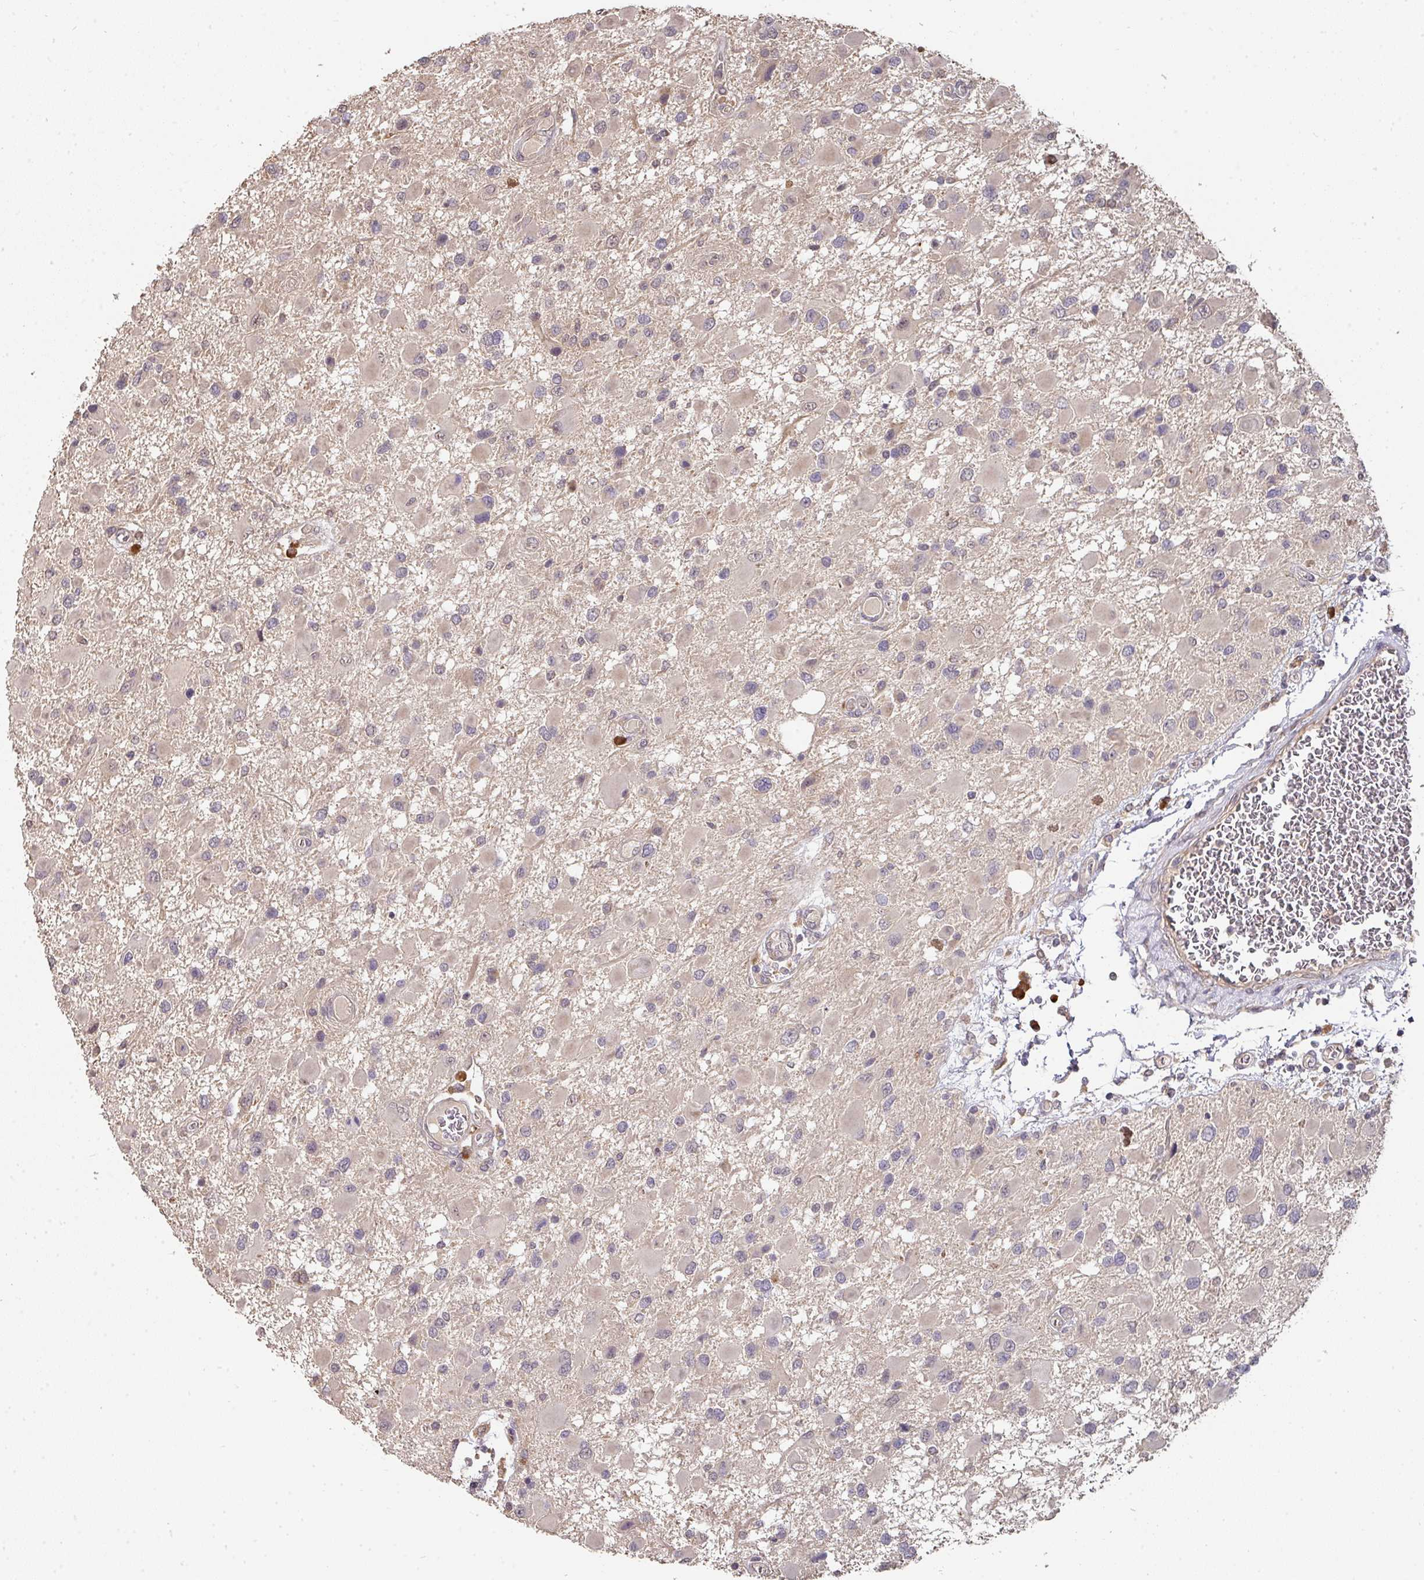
{"staining": {"intensity": "weak", "quantity": "<25%", "location": "cytoplasmic/membranous"}, "tissue": "glioma", "cell_type": "Tumor cells", "image_type": "cancer", "snomed": [{"axis": "morphology", "description": "Glioma, malignant, High grade"}, {"axis": "topography", "description": "Brain"}], "caption": "There is no significant positivity in tumor cells of glioma. The staining is performed using DAB brown chromogen with nuclei counter-stained in using hematoxylin.", "gene": "ACVR2B", "patient": {"sex": "male", "age": 53}}